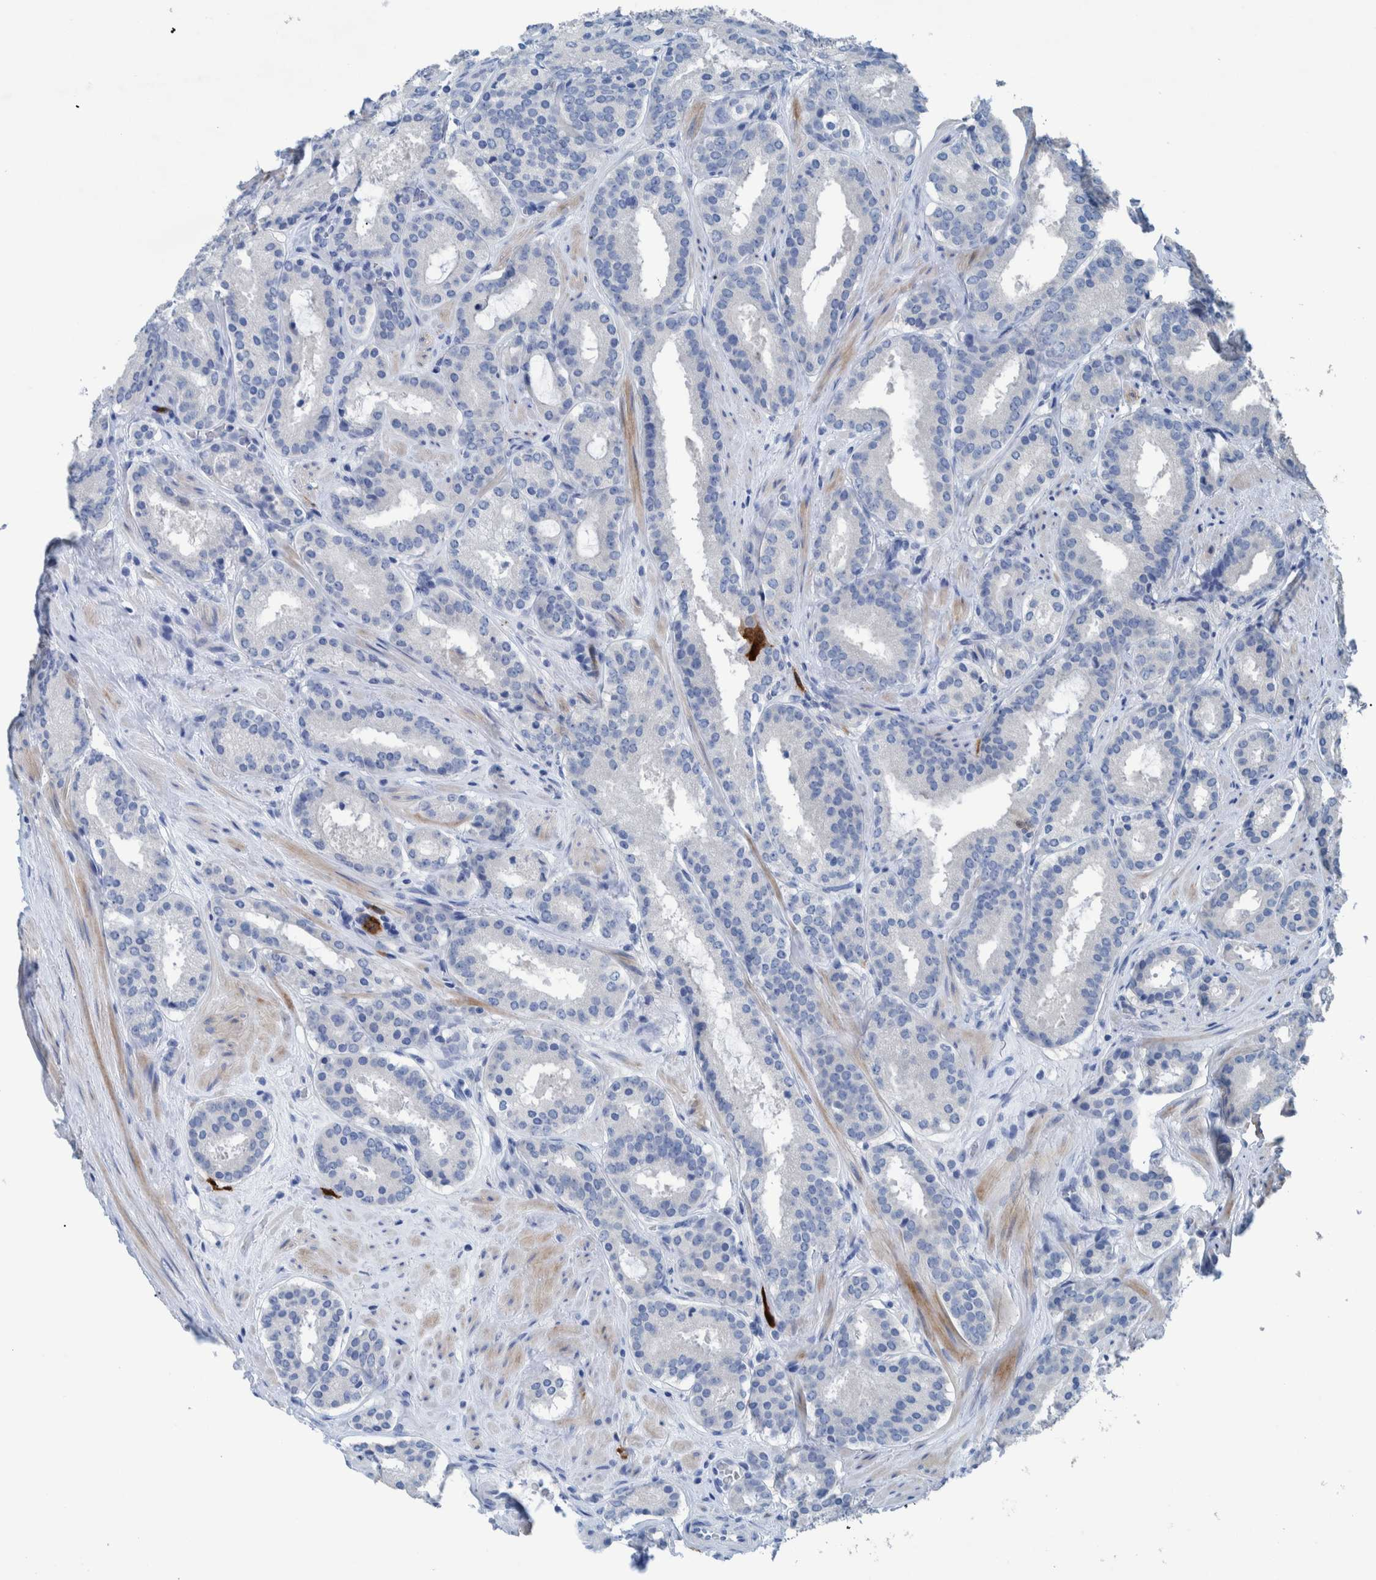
{"staining": {"intensity": "strong", "quantity": "<25%", "location": "cytoplasmic/membranous,nuclear"}, "tissue": "prostate cancer", "cell_type": "Tumor cells", "image_type": "cancer", "snomed": [{"axis": "morphology", "description": "Adenocarcinoma, Low grade"}, {"axis": "topography", "description": "Prostate"}], "caption": "Strong cytoplasmic/membranous and nuclear protein positivity is appreciated in approximately <25% of tumor cells in prostate adenocarcinoma (low-grade).", "gene": "IDO1", "patient": {"sex": "male", "age": 69}}